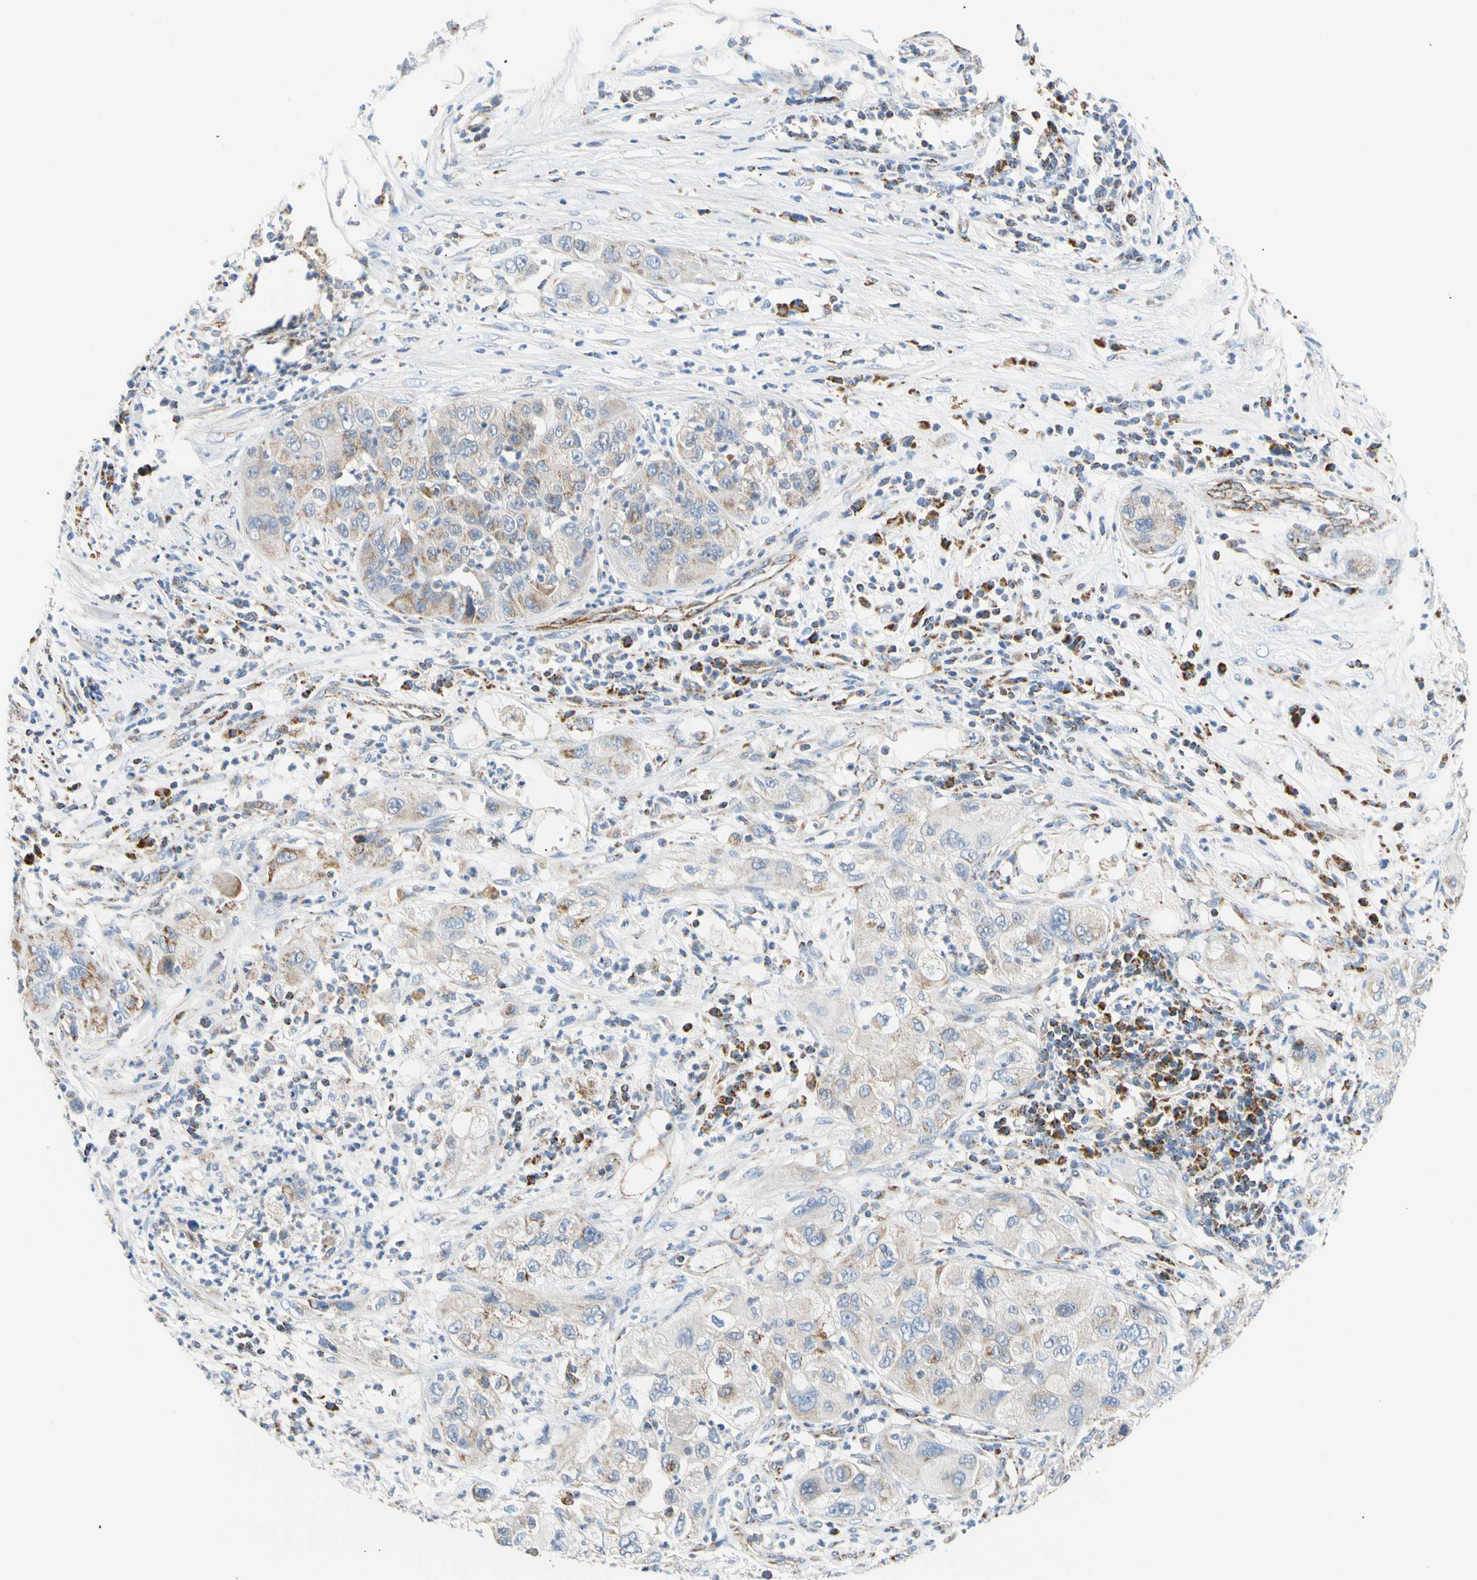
{"staining": {"intensity": "moderate", "quantity": "25%-75%", "location": "cytoplasmic/membranous"}, "tissue": "pancreatic cancer", "cell_type": "Tumor cells", "image_type": "cancer", "snomed": [{"axis": "morphology", "description": "Adenocarcinoma, NOS"}, {"axis": "topography", "description": "Pancreas"}], "caption": "Adenocarcinoma (pancreatic) was stained to show a protein in brown. There is medium levels of moderate cytoplasmic/membranous expression in about 25%-75% of tumor cells.", "gene": "ACAT1", "patient": {"sex": "female", "age": 78}}